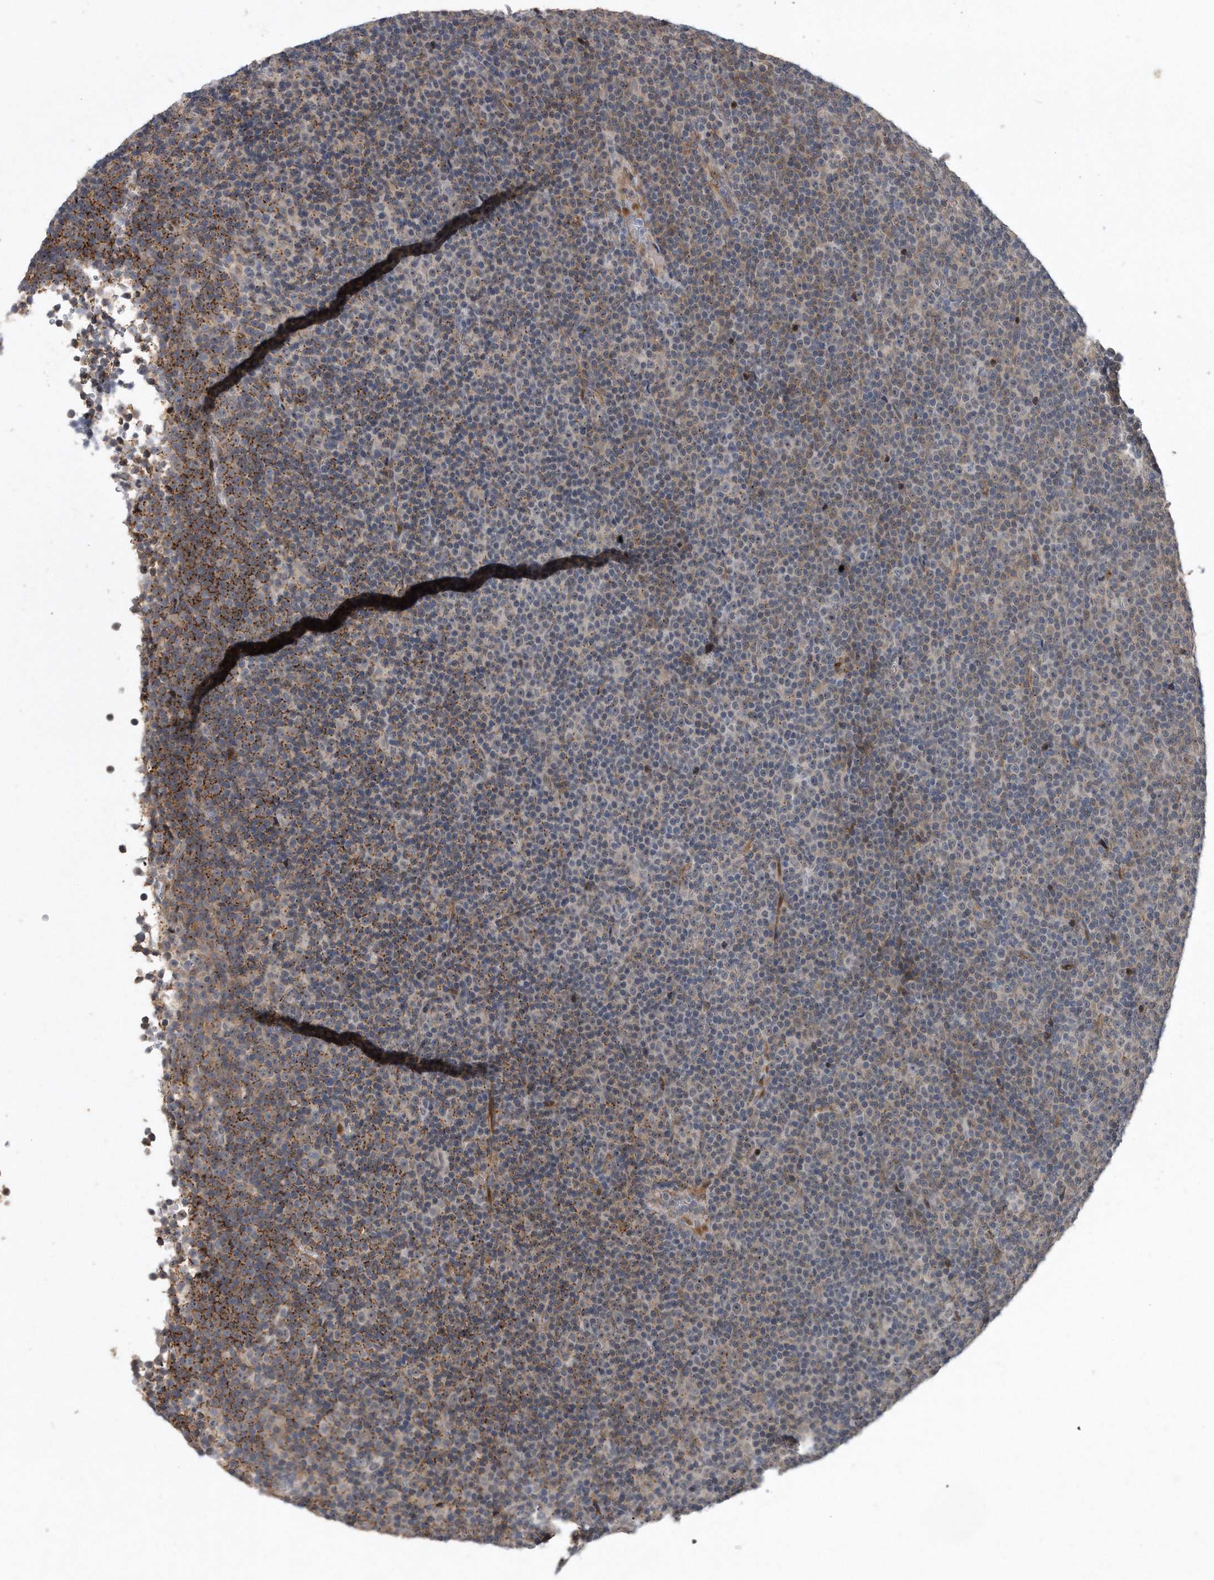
{"staining": {"intensity": "weak", "quantity": "<25%", "location": "cytoplasmic/membranous"}, "tissue": "lymphoma", "cell_type": "Tumor cells", "image_type": "cancer", "snomed": [{"axis": "morphology", "description": "Malignant lymphoma, non-Hodgkin's type, Low grade"}, {"axis": "topography", "description": "Lymph node"}], "caption": "High power microscopy micrograph of an immunohistochemistry (IHC) histopathology image of lymphoma, revealing no significant staining in tumor cells. The staining is performed using DAB (3,3'-diaminobenzidine) brown chromogen with nuclei counter-stained in using hematoxylin.", "gene": "PGBD2", "patient": {"sex": "female", "age": 67}}